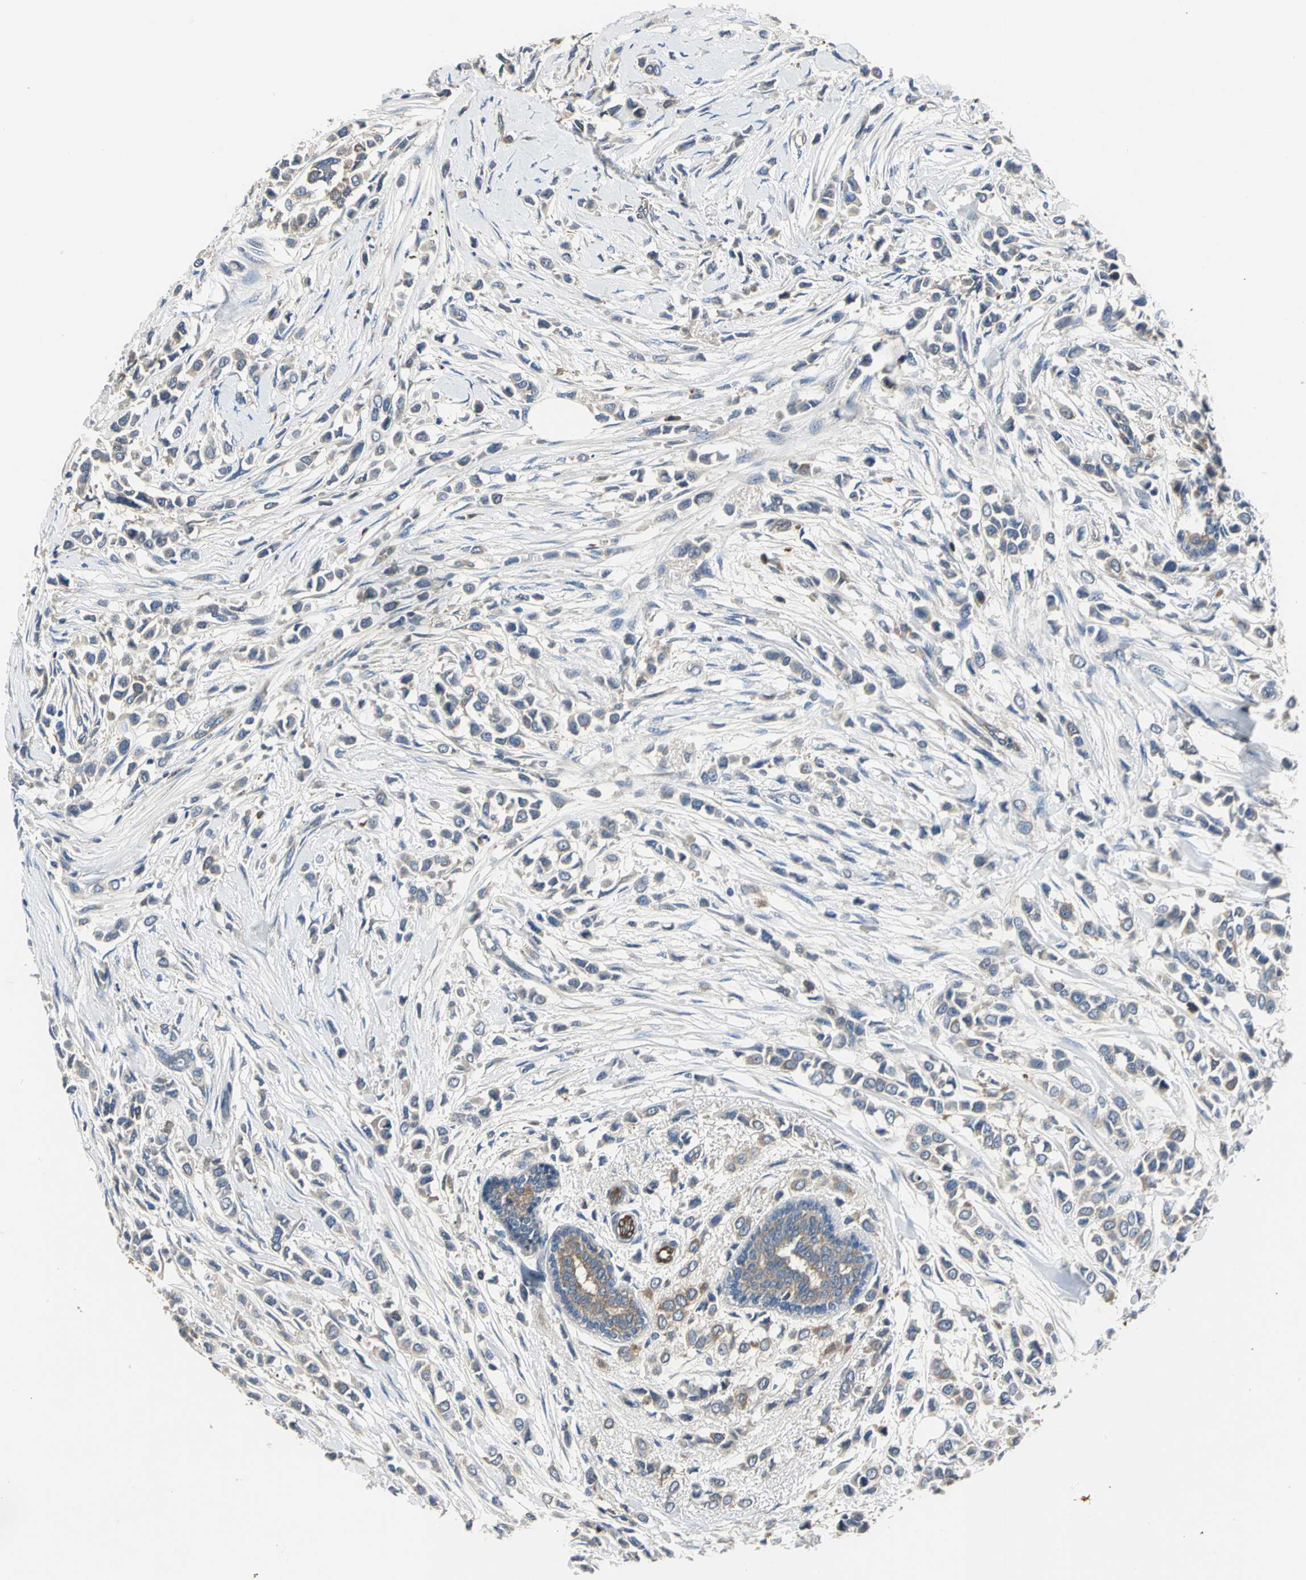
{"staining": {"intensity": "moderate", "quantity": ">75%", "location": "cytoplasmic/membranous"}, "tissue": "breast cancer", "cell_type": "Tumor cells", "image_type": "cancer", "snomed": [{"axis": "morphology", "description": "Lobular carcinoma"}, {"axis": "topography", "description": "Breast"}], "caption": "Immunohistochemistry staining of breast cancer, which displays medium levels of moderate cytoplasmic/membranous staining in about >75% of tumor cells indicating moderate cytoplasmic/membranous protein positivity. The staining was performed using DAB (3,3'-diaminobenzidine) (brown) for protein detection and nuclei were counterstained in hematoxylin (blue).", "gene": "CHRNB1", "patient": {"sex": "female", "age": 51}}